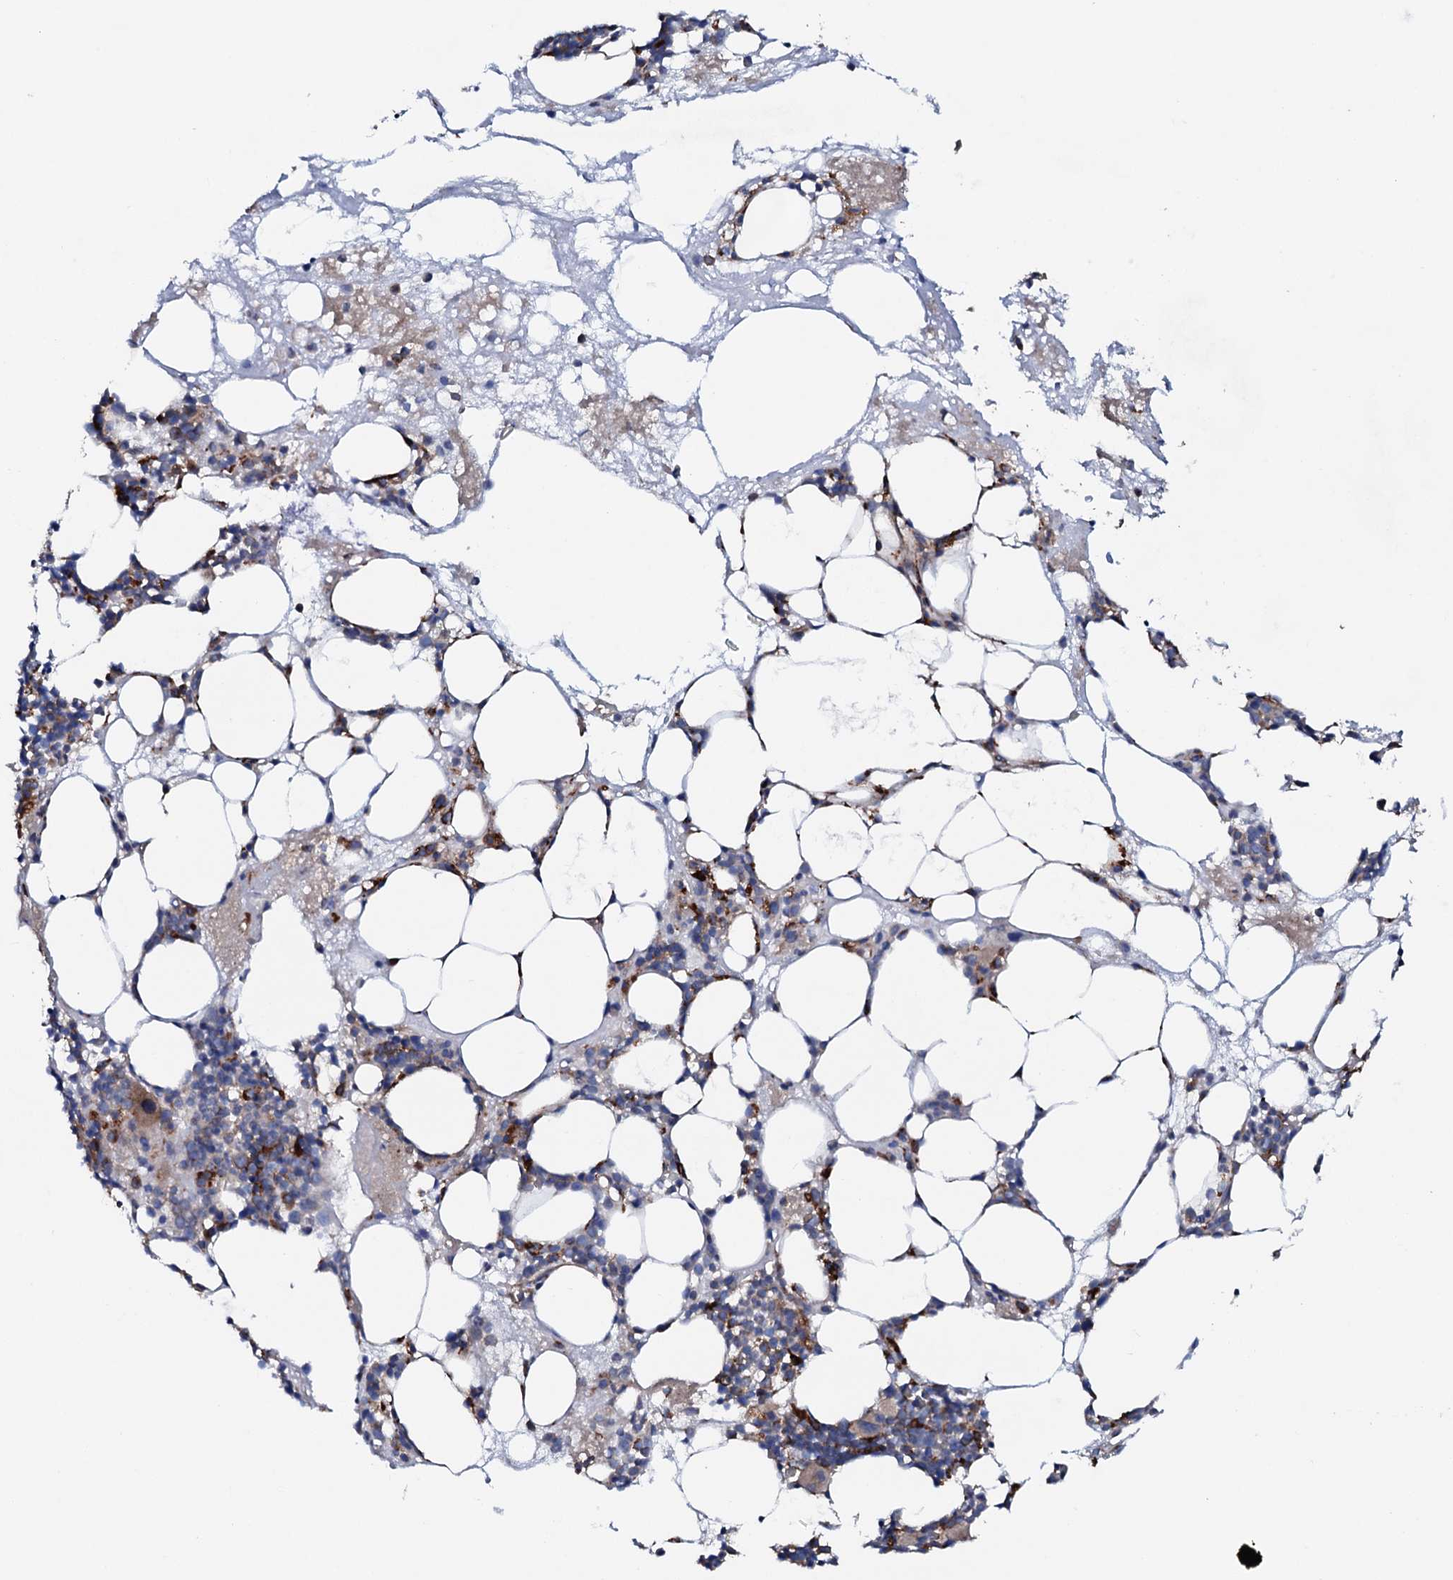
{"staining": {"intensity": "moderate", "quantity": "25%-75%", "location": "cytoplasmic/membranous"}, "tissue": "bone marrow", "cell_type": "Hematopoietic cells", "image_type": "normal", "snomed": [{"axis": "morphology", "description": "Normal tissue, NOS"}, {"axis": "topography", "description": "Bone marrow"}], "caption": "IHC (DAB (3,3'-diaminobenzidine)) staining of unremarkable human bone marrow reveals moderate cytoplasmic/membranous protein expression in about 25%-75% of hematopoietic cells. (DAB IHC with brightfield microscopy, high magnification).", "gene": "P2RX4", "patient": {"sex": "male", "age": 80}}